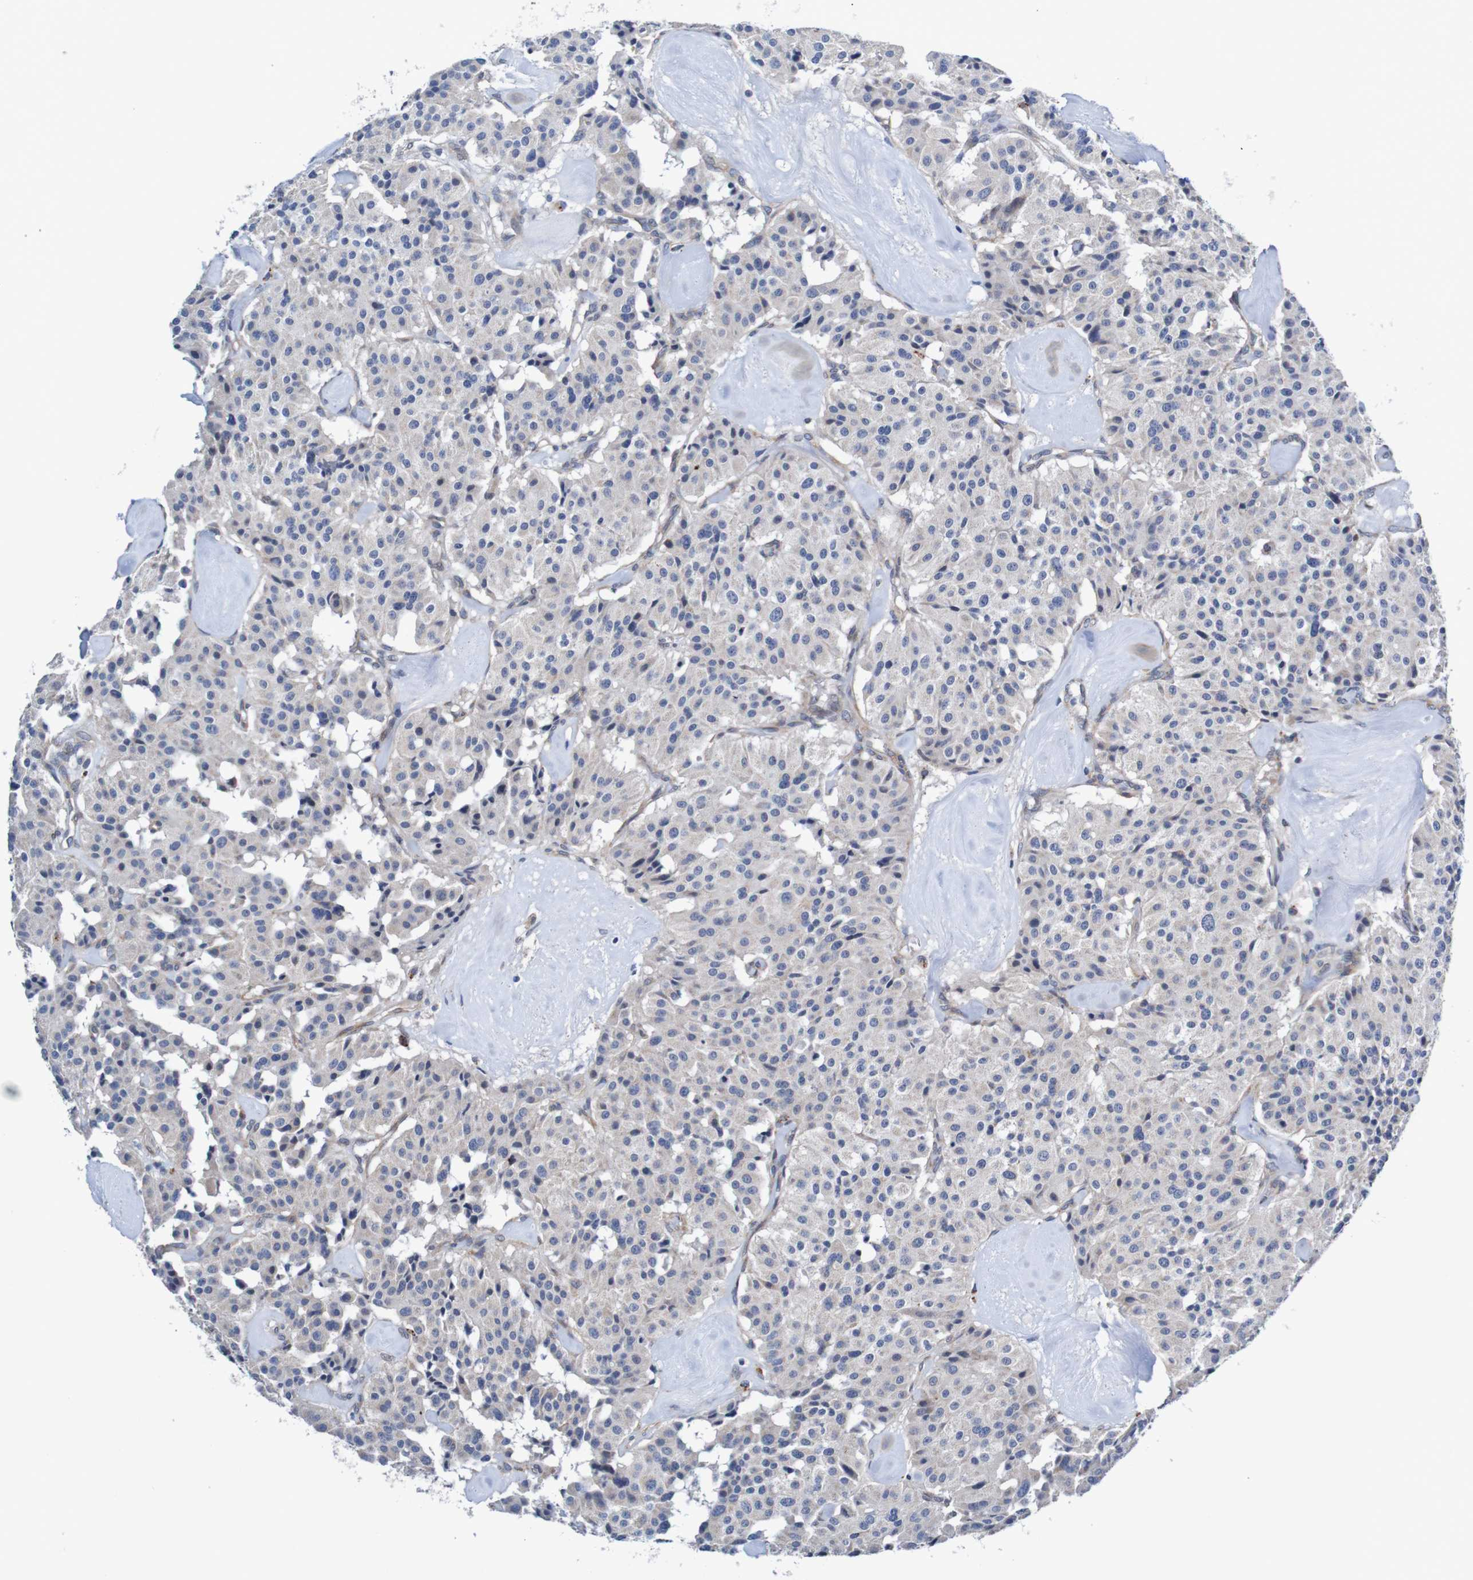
{"staining": {"intensity": "negative", "quantity": "none", "location": "none"}, "tissue": "carcinoid", "cell_type": "Tumor cells", "image_type": "cancer", "snomed": [{"axis": "morphology", "description": "Carcinoid, malignant, NOS"}, {"axis": "topography", "description": "Lung"}], "caption": "There is no significant staining in tumor cells of malignant carcinoid. The staining was performed using DAB to visualize the protein expression in brown, while the nuclei were stained in blue with hematoxylin (Magnification: 20x).", "gene": "CPED1", "patient": {"sex": "male", "age": 30}}